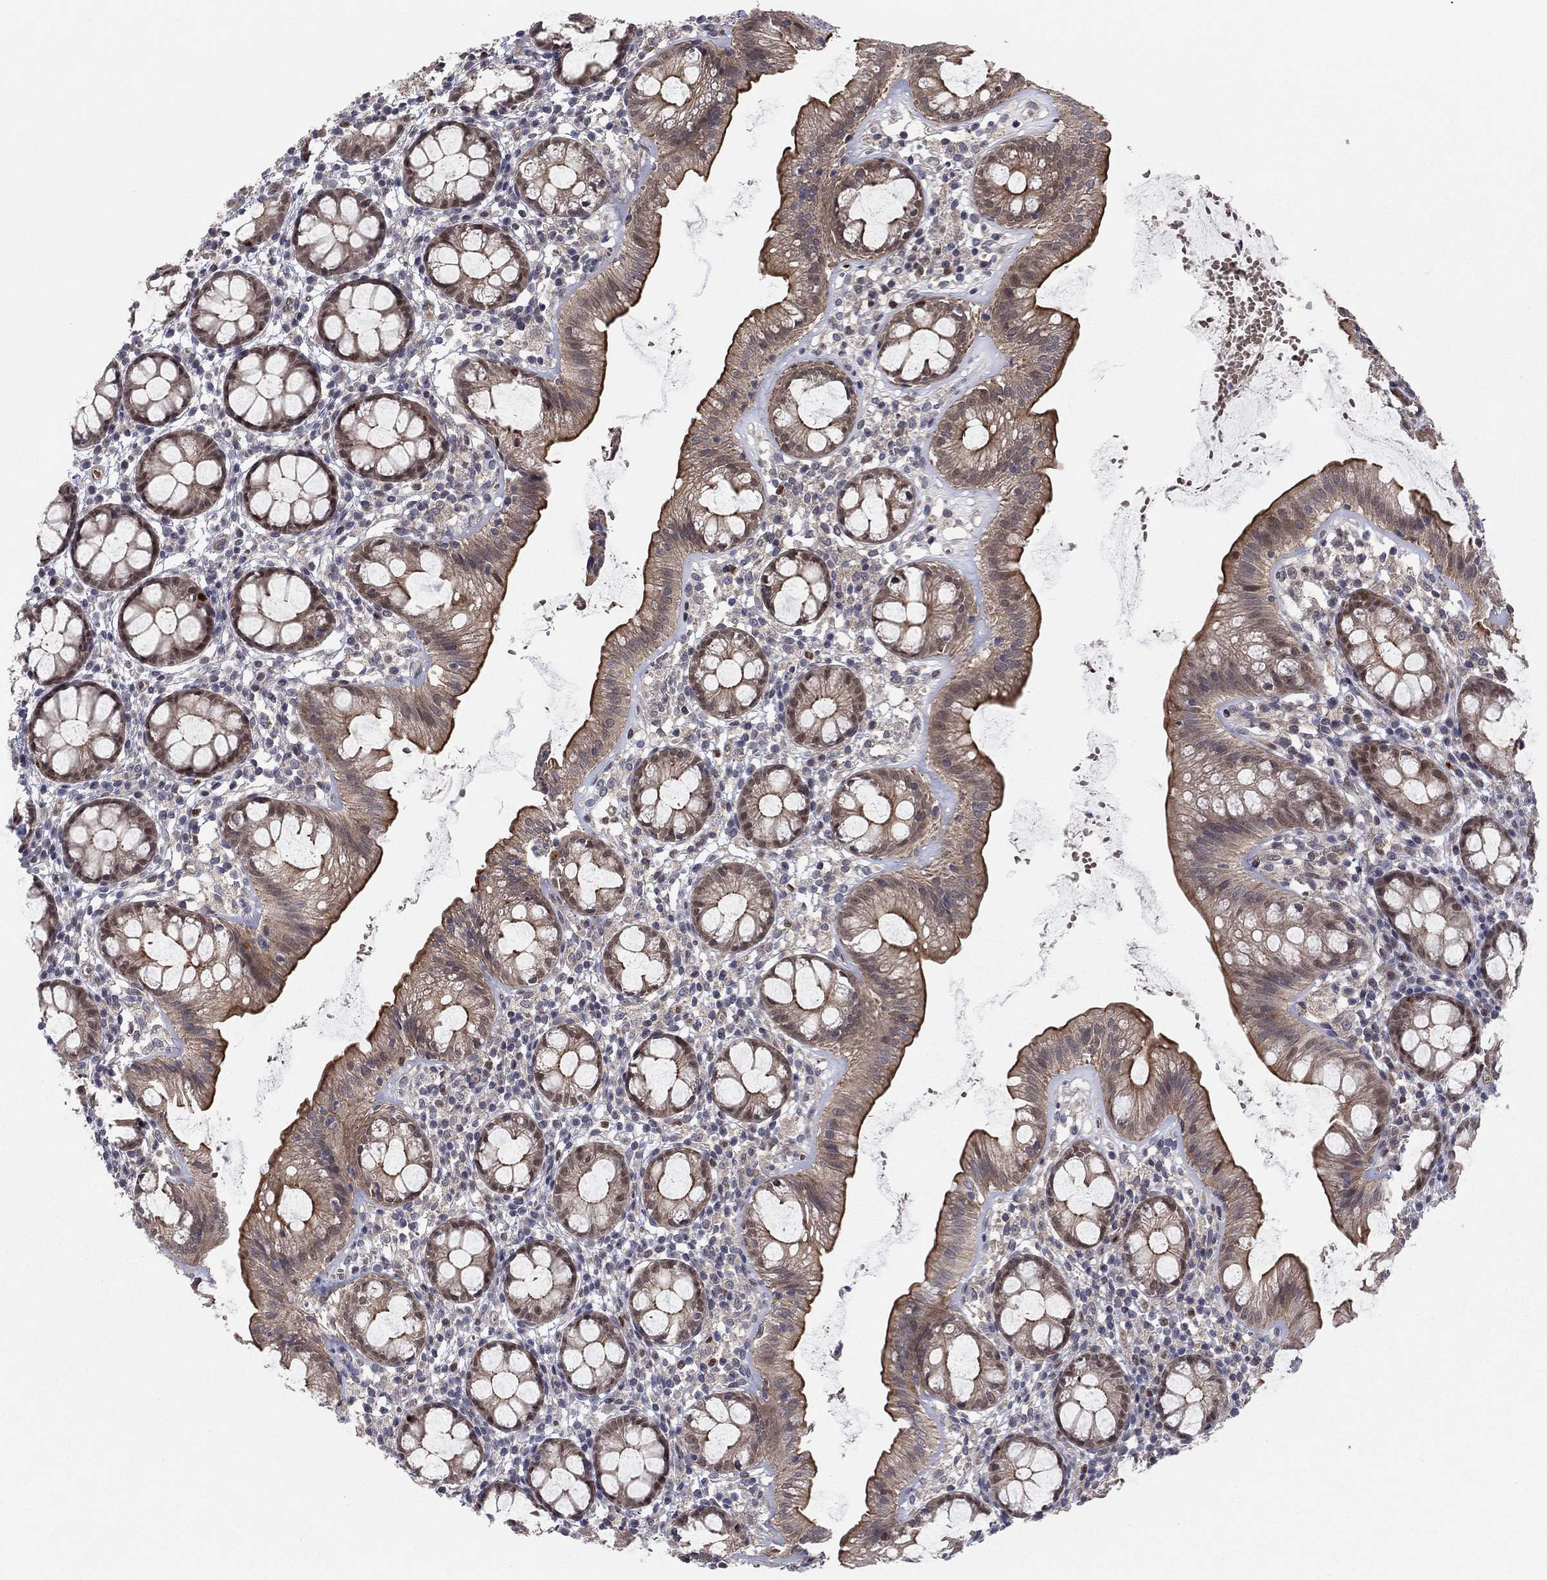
{"staining": {"intensity": "moderate", "quantity": "25%-75%", "location": "cytoplasmic/membranous"}, "tissue": "rectum", "cell_type": "Glandular cells", "image_type": "normal", "snomed": [{"axis": "morphology", "description": "Normal tissue, NOS"}, {"axis": "topography", "description": "Rectum"}], "caption": "Rectum stained with immunohistochemistry (IHC) reveals moderate cytoplasmic/membranous expression in approximately 25%-75% of glandular cells.", "gene": "BCL11A", "patient": {"sex": "male", "age": 57}}